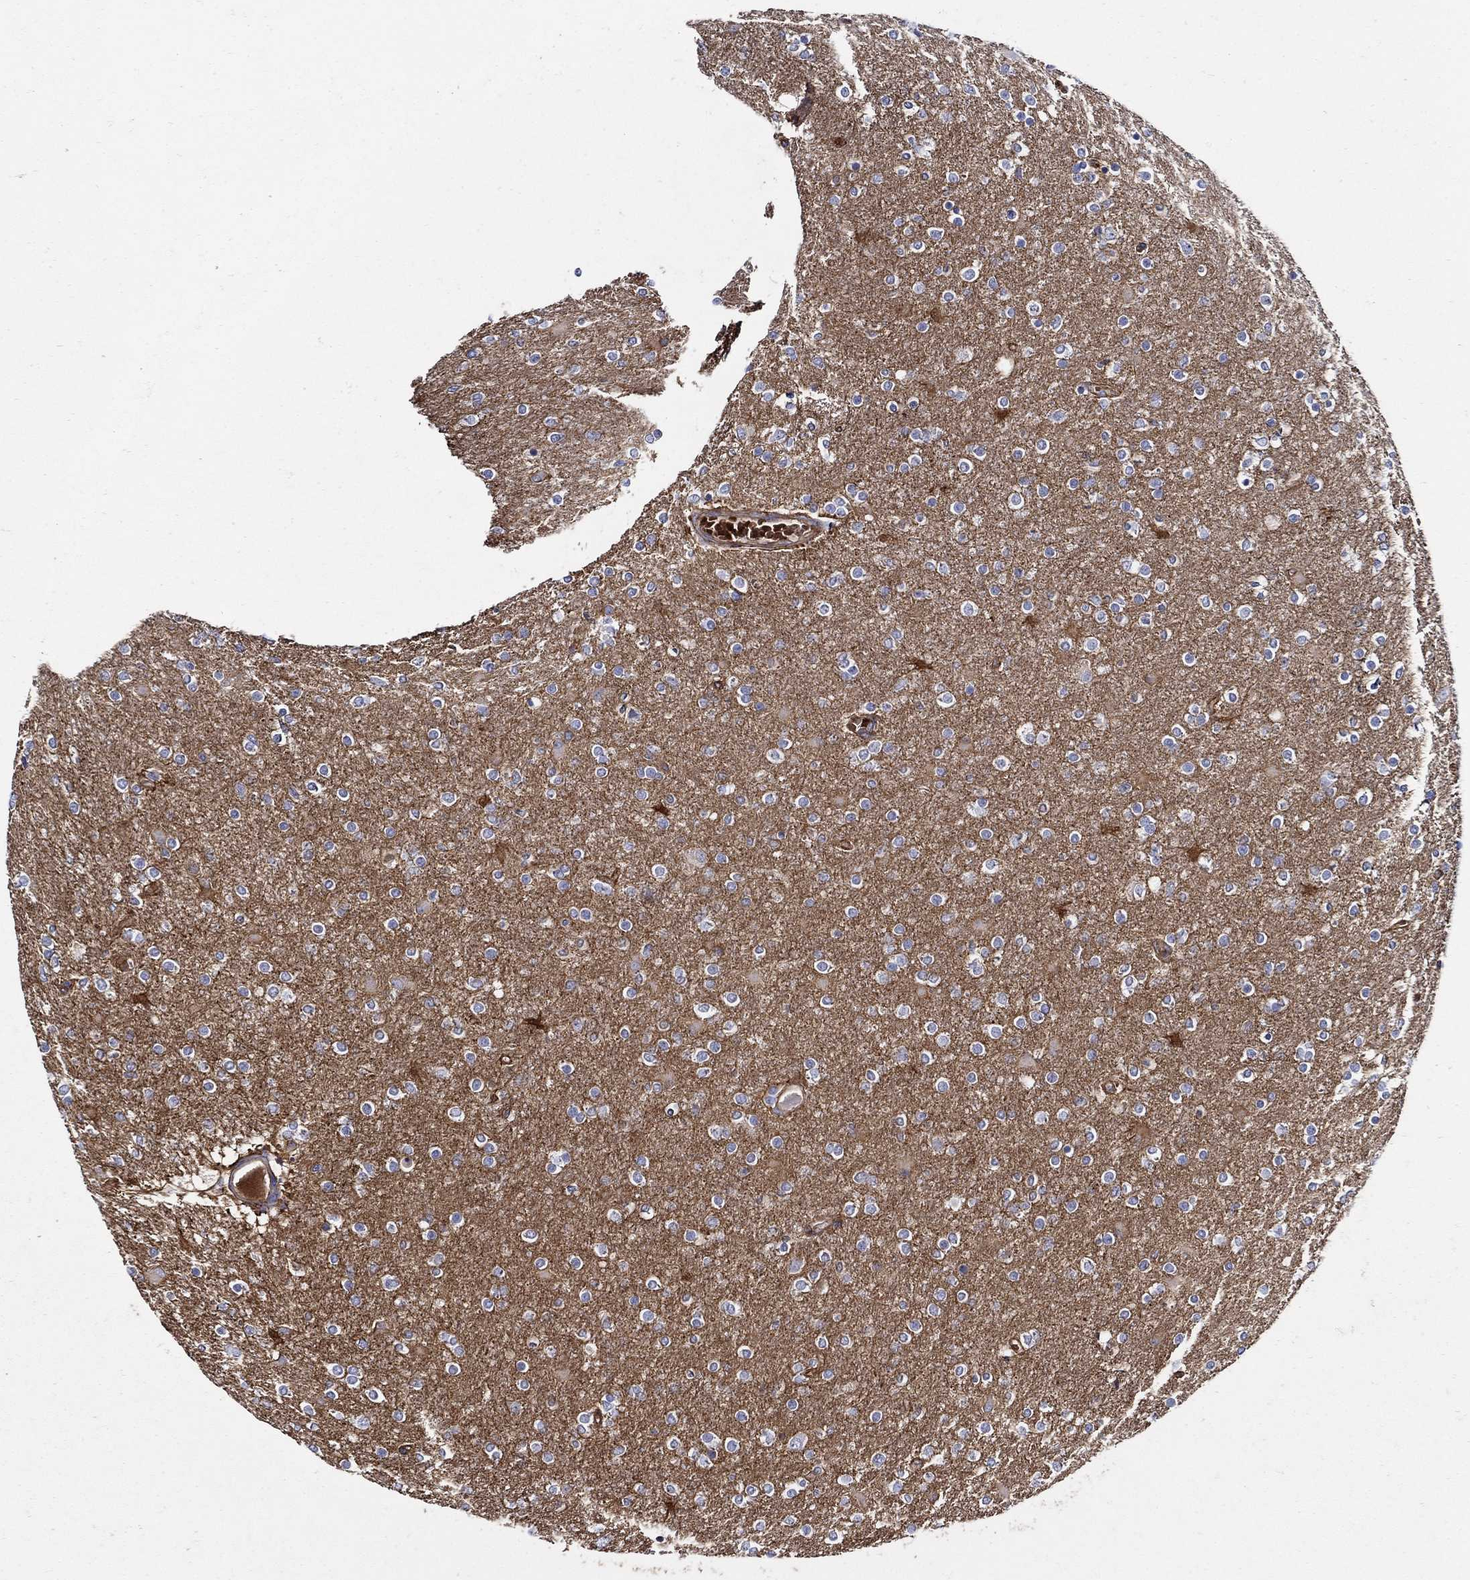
{"staining": {"intensity": "negative", "quantity": "none", "location": "none"}, "tissue": "glioma", "cell_type": "Tumor cells", "image_type": "cancer", "snomed": [{"axis": "morphology", "description": "Glioma, malignant, High grade"}, {"axis": "topography", "description": "Cerebral cortex"}], "caption": "This is an IHC image of malignant high-grade glioma. There is no staining in tumor cells.", "gene": "APBB3", "patient": {"sex": "male", "age": 70}}